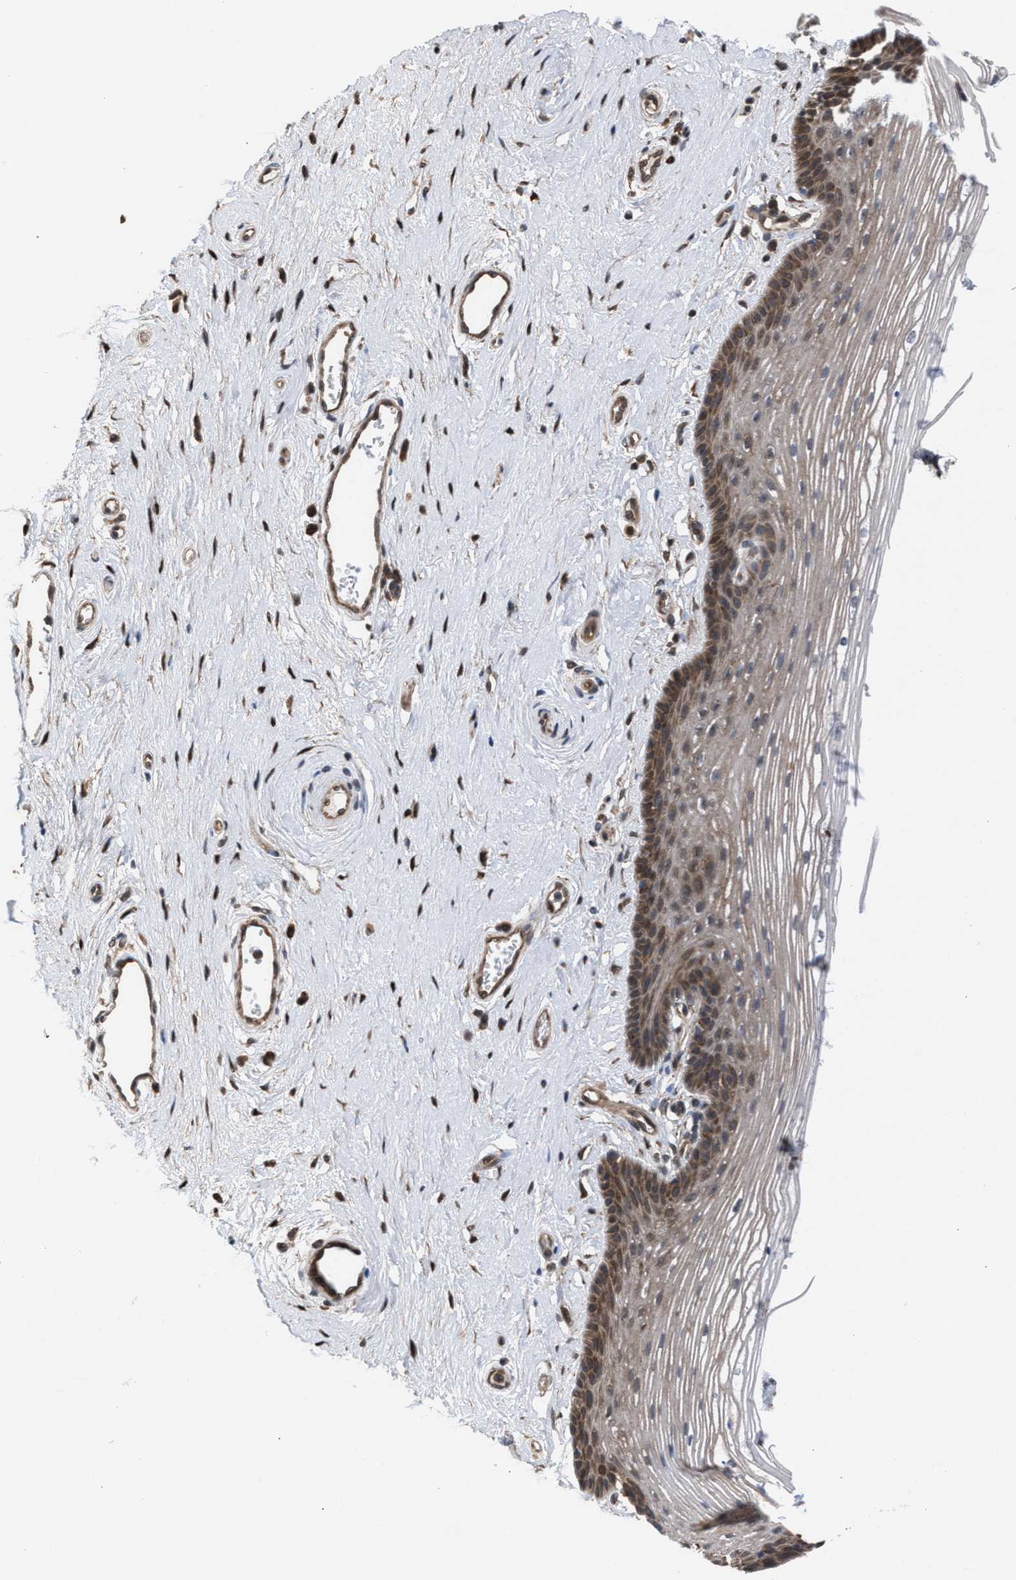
{"staining": {"intensity": "moderate", "quantity": ">75%", "location": "cytoplasmic/membranous"}, "tissue": "vagina", "cell_type": "Squamous epithelial cells", "image_type": "normal", "snomed": [{"axis": "morphology", "description": "Normal tissue, NOS"}, {"axis": "topography", "description": "Vagina"}], "caption": "Immunohistochemistry (IHC) photomicrograph of unremarkable vagina: vagina stained using immunohistochemistry (IHC) exhibits medium levels of moderate protein expression localized specifically in the cytoplasmic/membranous of squamous epithelial cells, appearing as a cytoplasmic/membranous brown color.", "gene": "TP53BP2", "patient": {"sex": "female", "age": 46}}